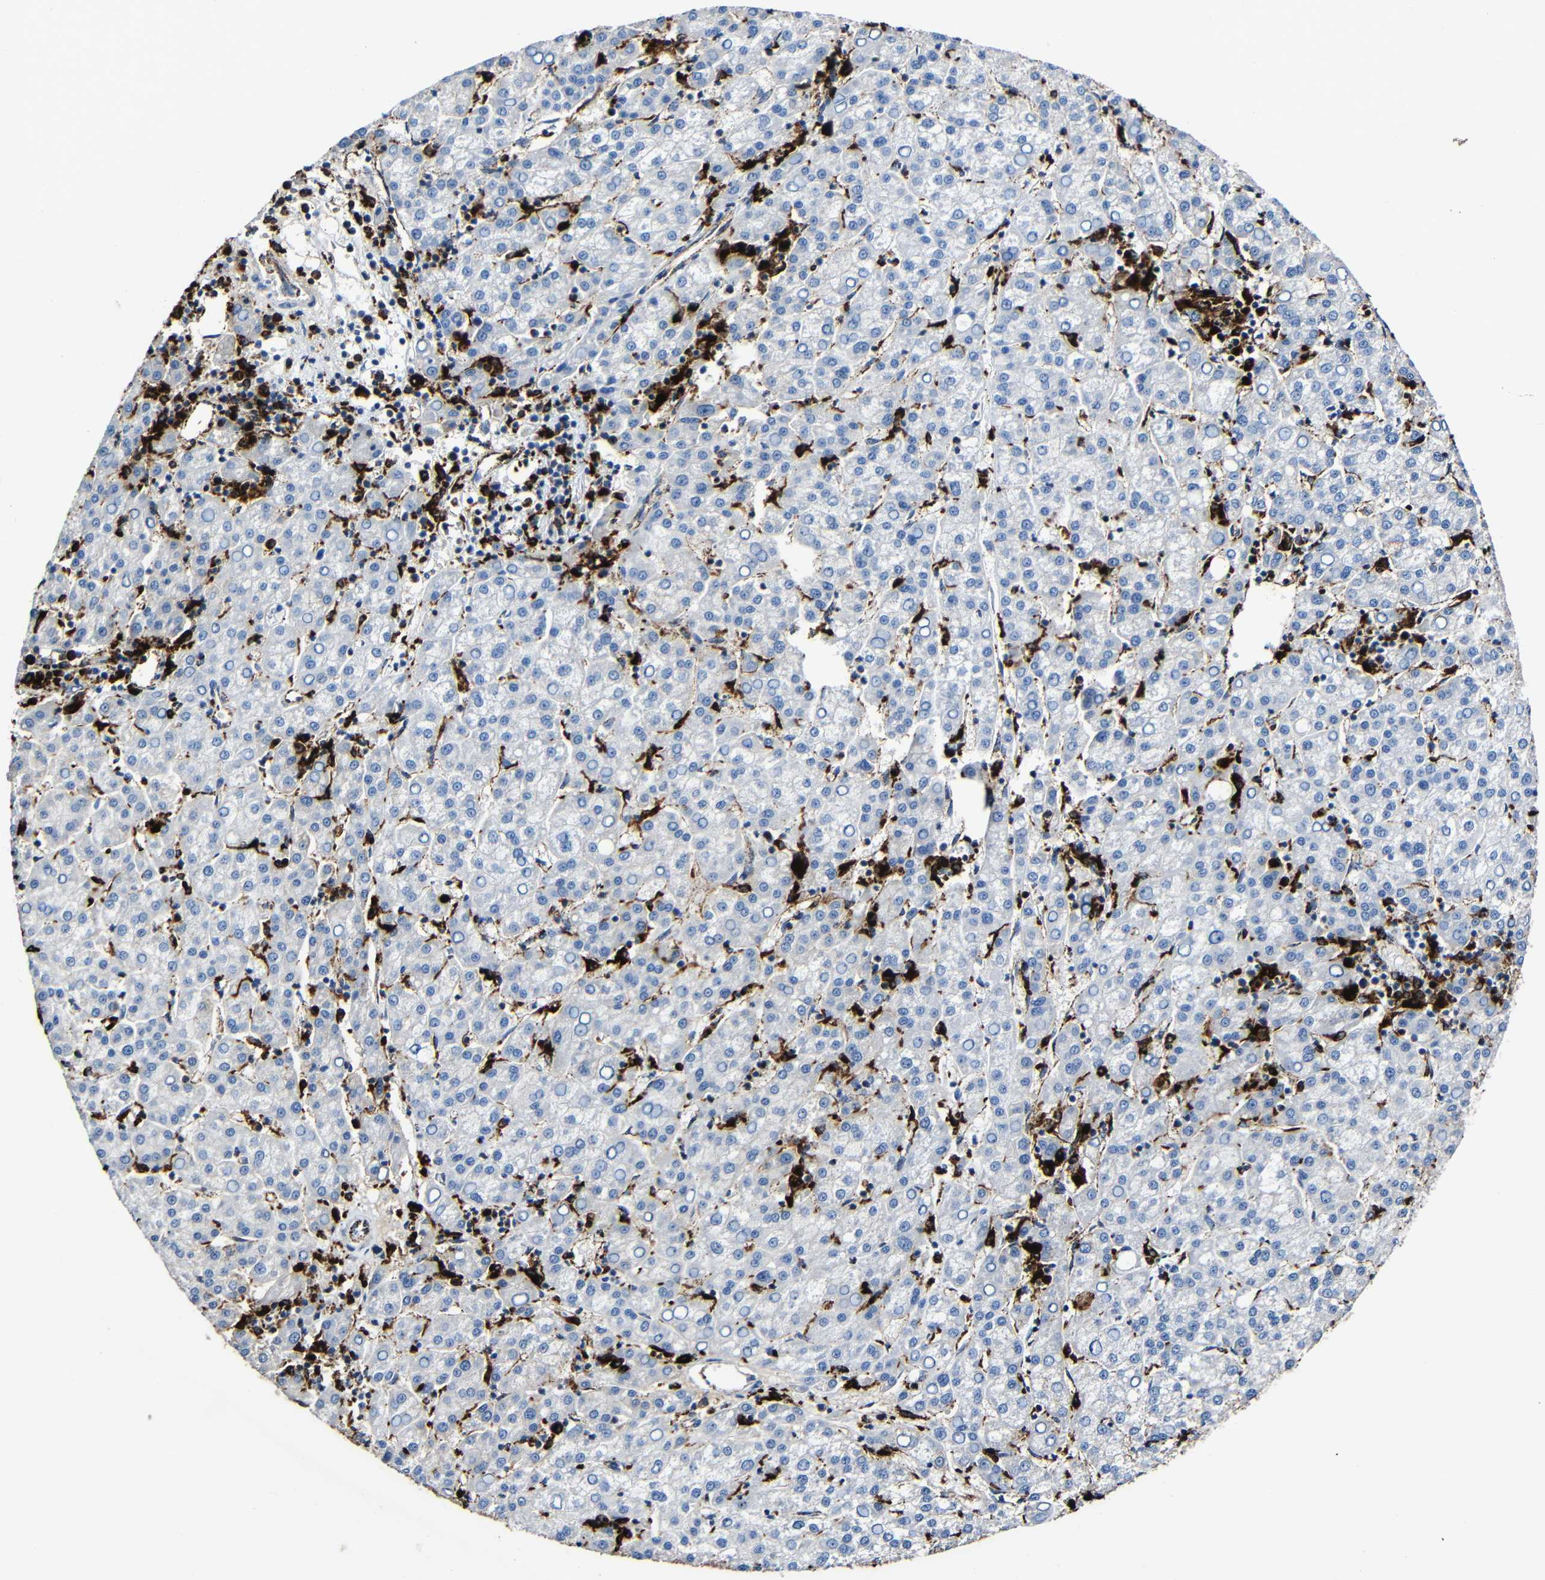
{"staining": {"intensity": "negative", "quantity": "none", "location": "none"}, "tissue": "liver cancer", "cell_type": "Tumor cells", "image_type": "cancer", "snomed": [{"axis": "morphology", "description": "Carcinoma, Hepatocellular, NOS"}, {"axis": "topography", "description": "Liver"}], "caption": "There is no significant expression in tumor cells of liver cancer.", "gene": "HLA-DMA", "patient": {"sex": "female", "age": 58}}